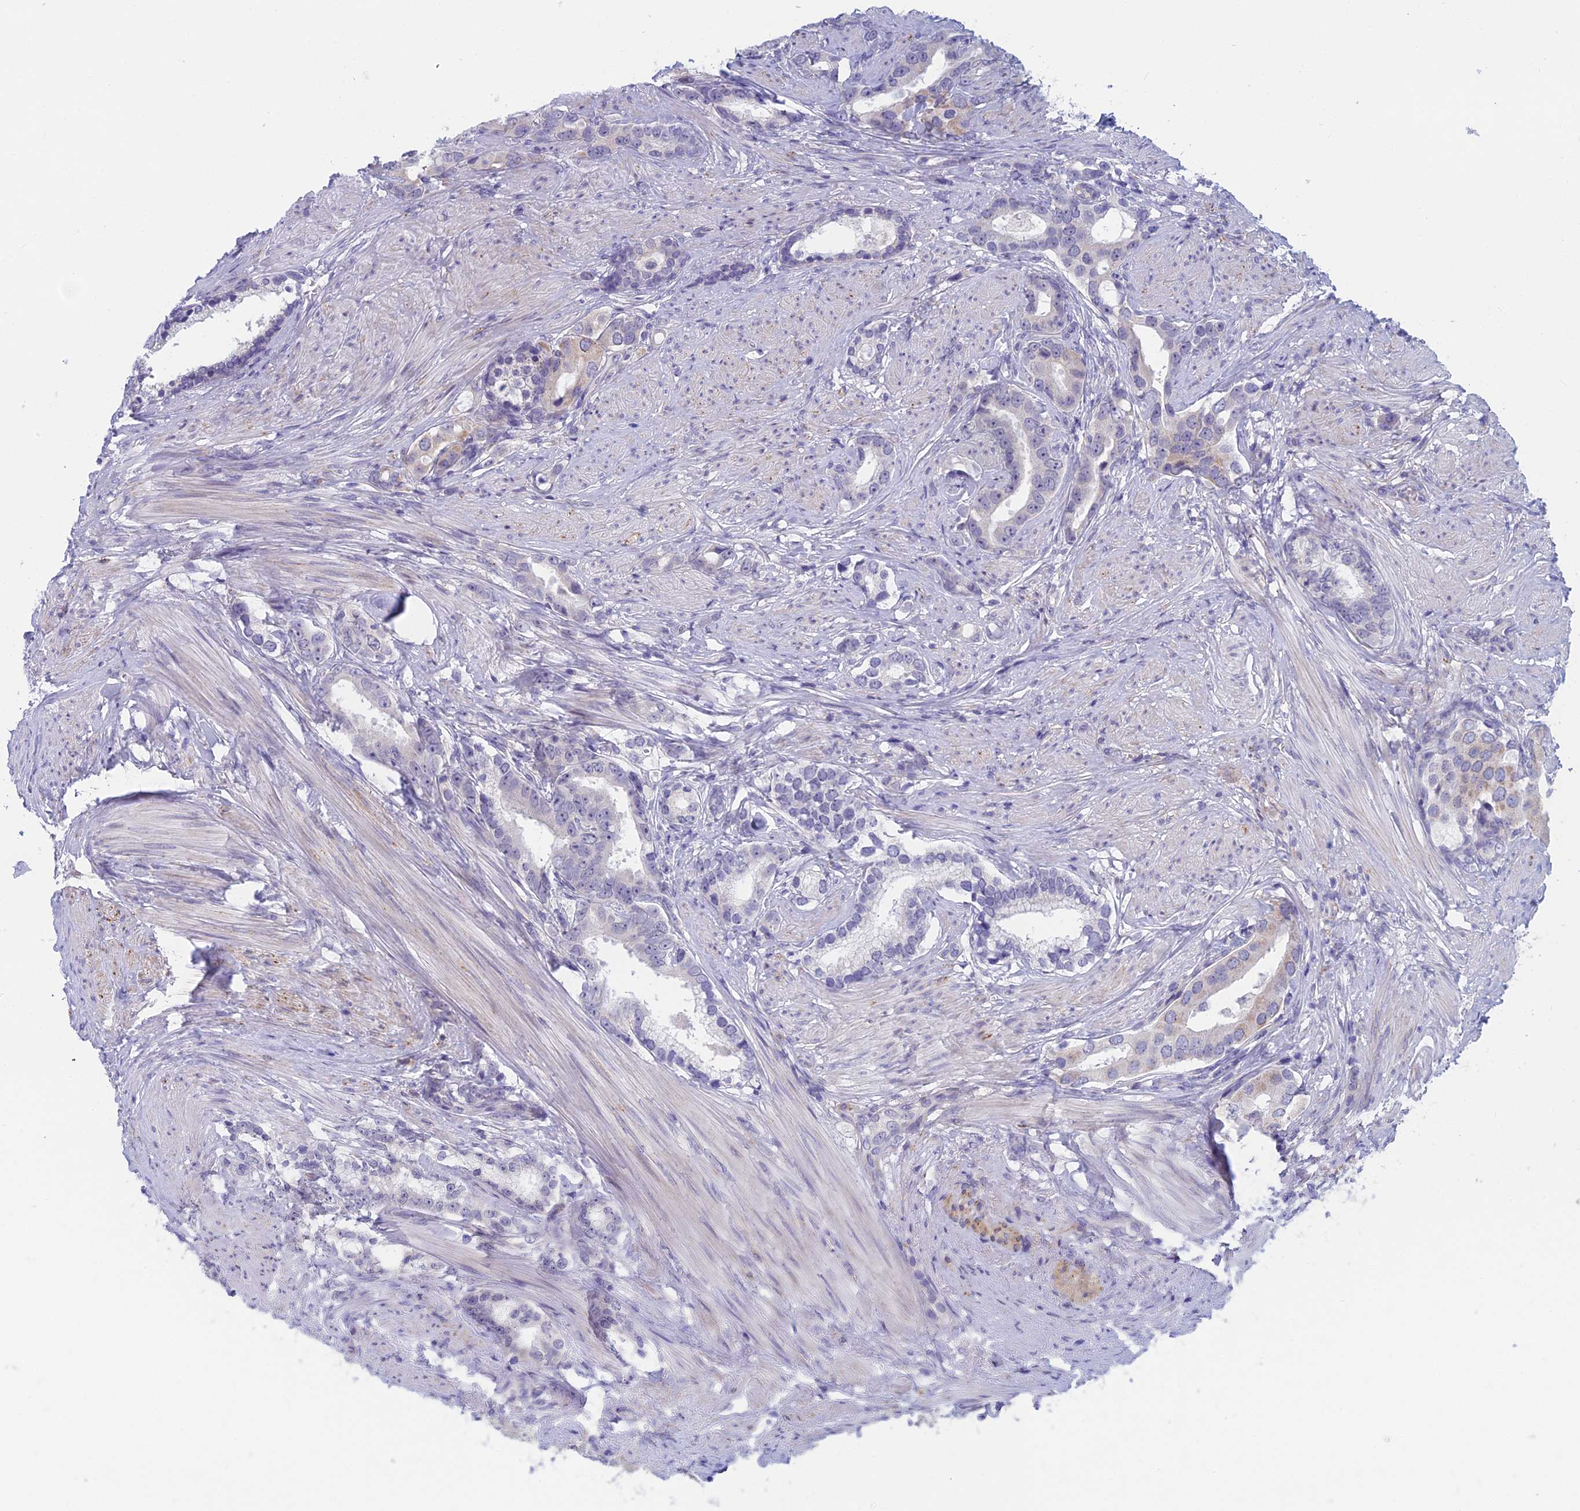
{"staining": {"intensity": "negative", "quantity": "none", "location": "none"}, "tissue": "prostate cancer", "cell_type": "Tumor cells", "image_type": "cancer", "snomed": [{"axis": "morphology", "description": "Adenocarcinoma, Low grade"}, {"axis": "topography", "description": "Prostate"}], "caption": "The IHC histopathology image has no significant expression in tumor cells of prostate cancer (low-grade adenocarcinoma) tissue.", "gene": "PPP1R26", "patient": {"sex": "male", "age": 71}}